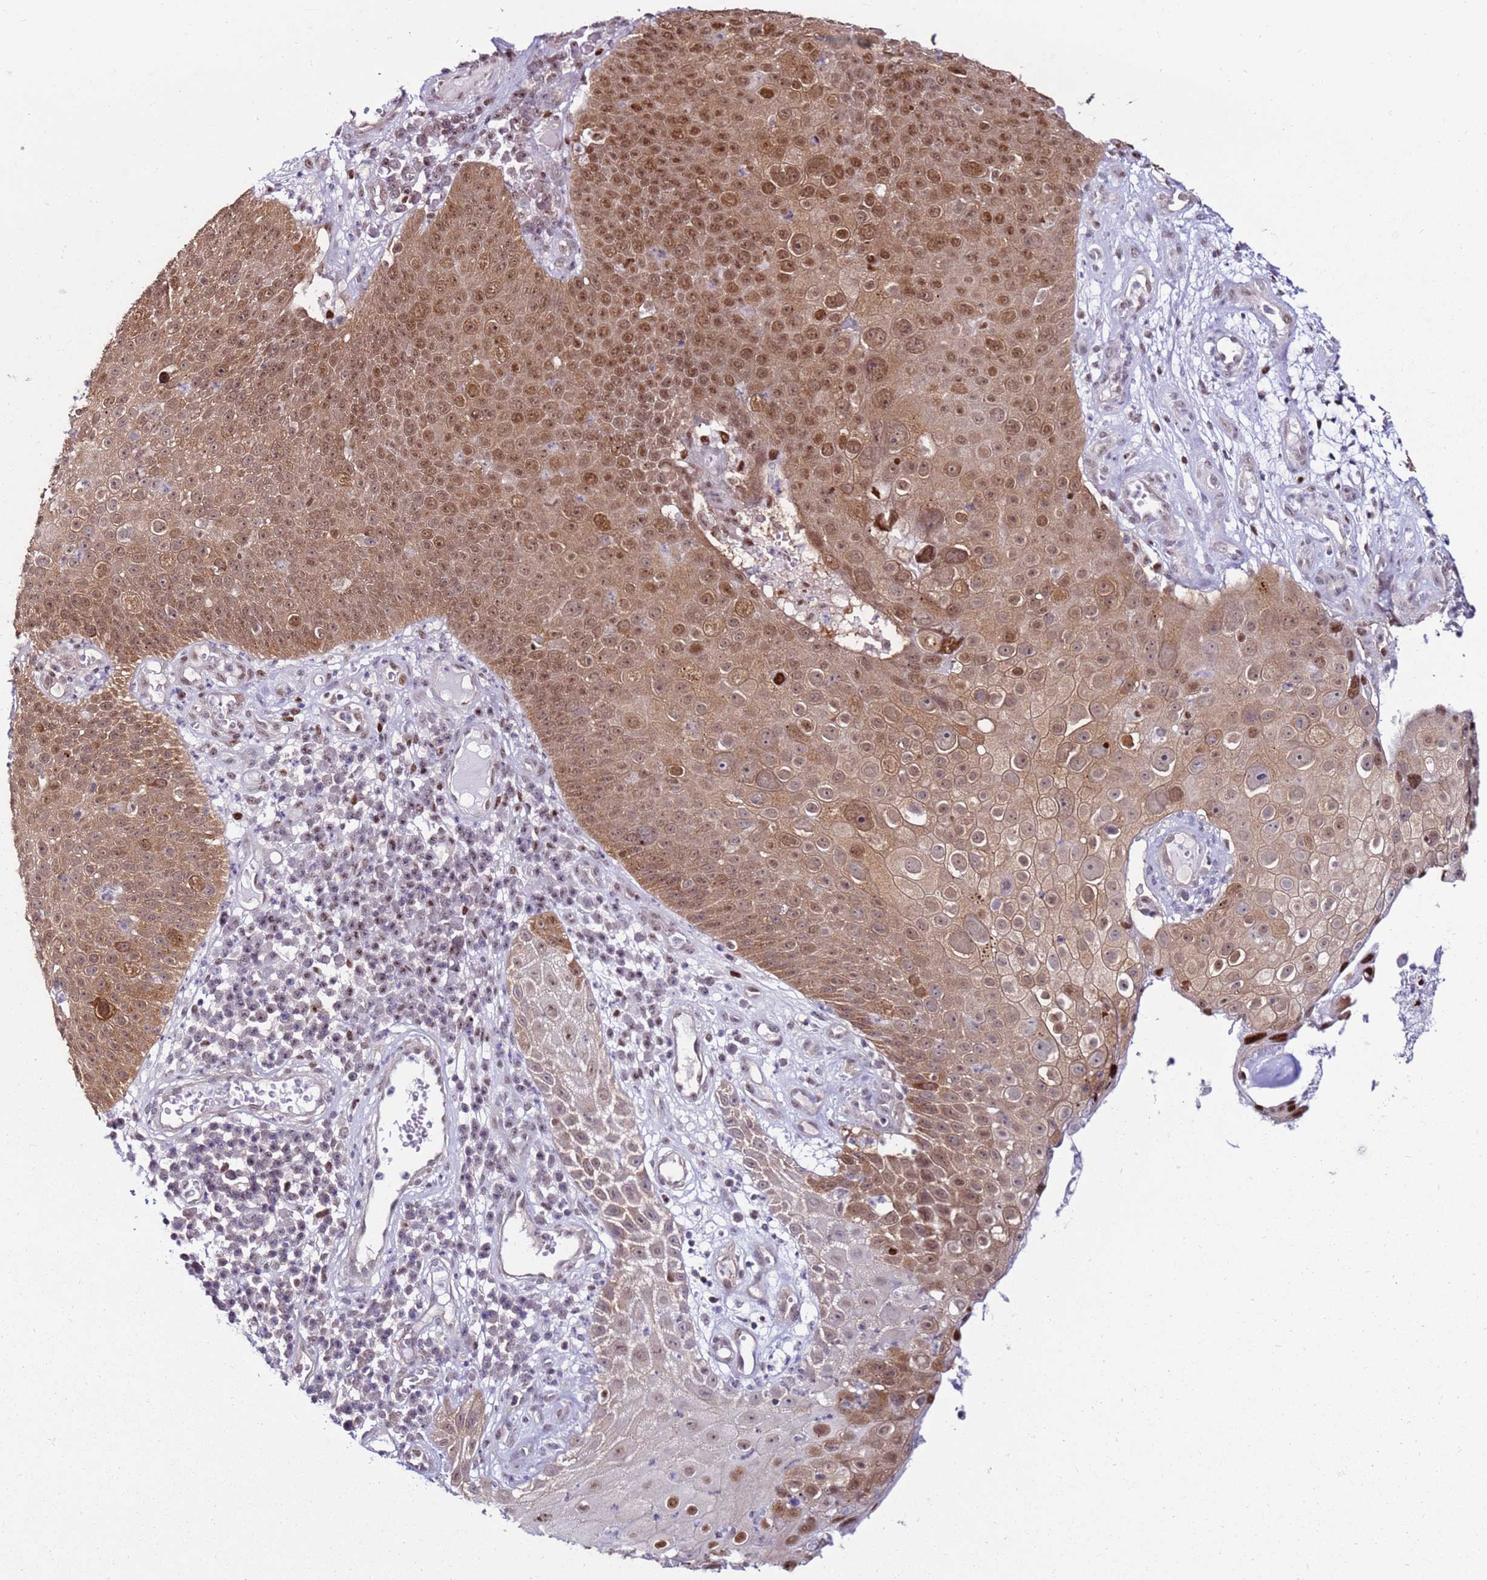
{"staining": {"intensity": "moderate", "quantity": ">75%", "location": "cytoplasmic/membranous,nuclear"}, "tissue": "skin cancer", "cell_type": "Tumor cells", "image_type": "cancer", "snomed": [{"axis": "morphology", "description": "Squamous cell carcinoma, NOS"}, {"axis": "topography", "description": "Skin"}], "caption": "The immunohistochemical stain highlights moderate cytoplasmic/membranous and nuclear positivity in tumor cells of skin cancer tissue.", "gene": "KPNA4", "patient": {"sex": "male", "age": 71}}